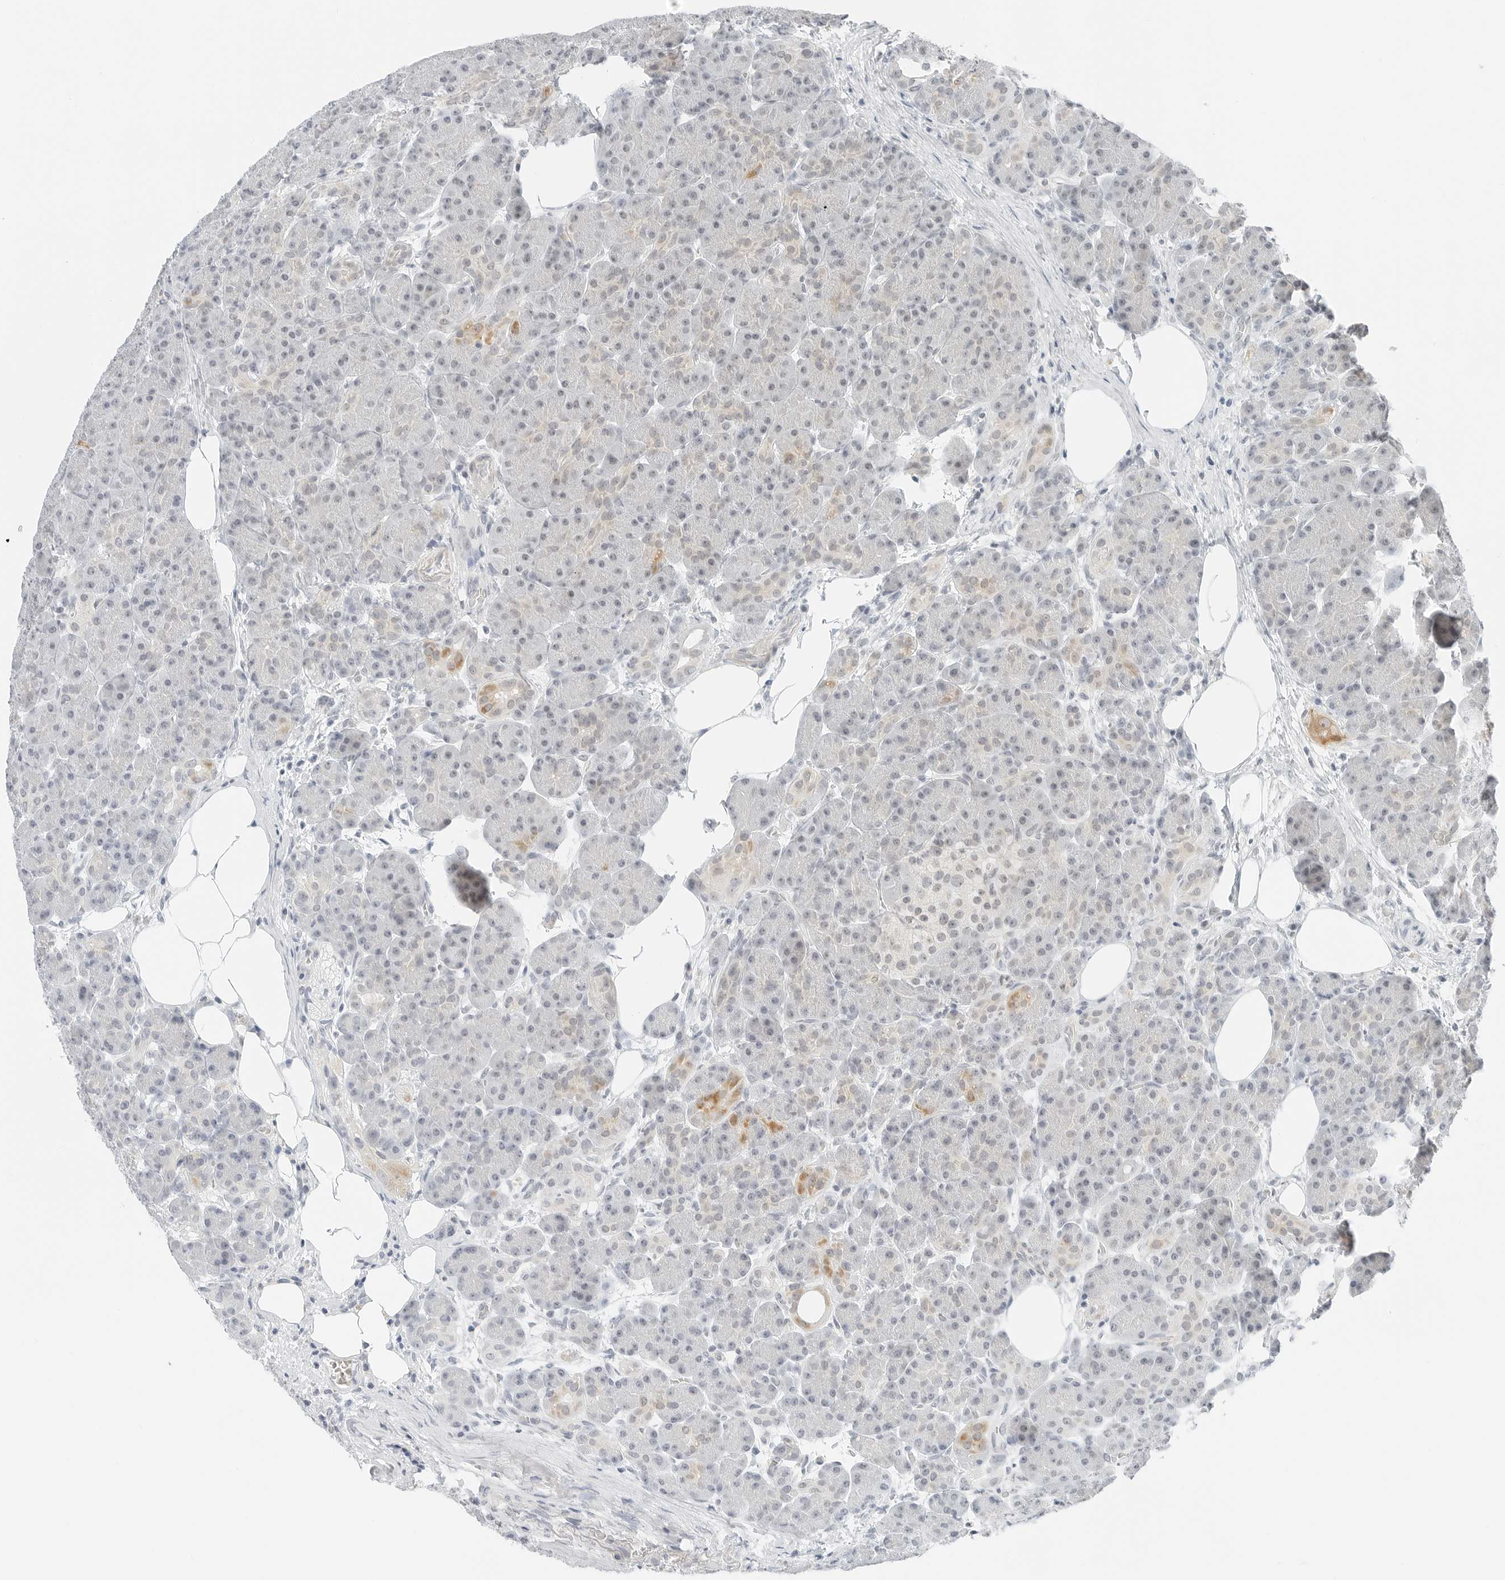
{"staining": {"intensity": "weak", "quantity": "<25%", "location": "cytoplasmic/membranous"}, "tissue": "pancreas", "cell_type": "Exocrine glandular cells", "image_type": "normal", "snomed": [{"axis": "morphology", "description": "Normal tissue, NOS"}, {"axis": "topography", "description": "Pancreas"}], "caption": "This histopathology image is of benign pancreas stained with immunohistochemistry (IHC) to label a protein in brown with the nuclei are counter-stained blue. There is no expression in exocrine glandular cells. Nuclei are stained in blue.", "gene": "CCSAP", "patient": {"sex": "male", "age": 63}}